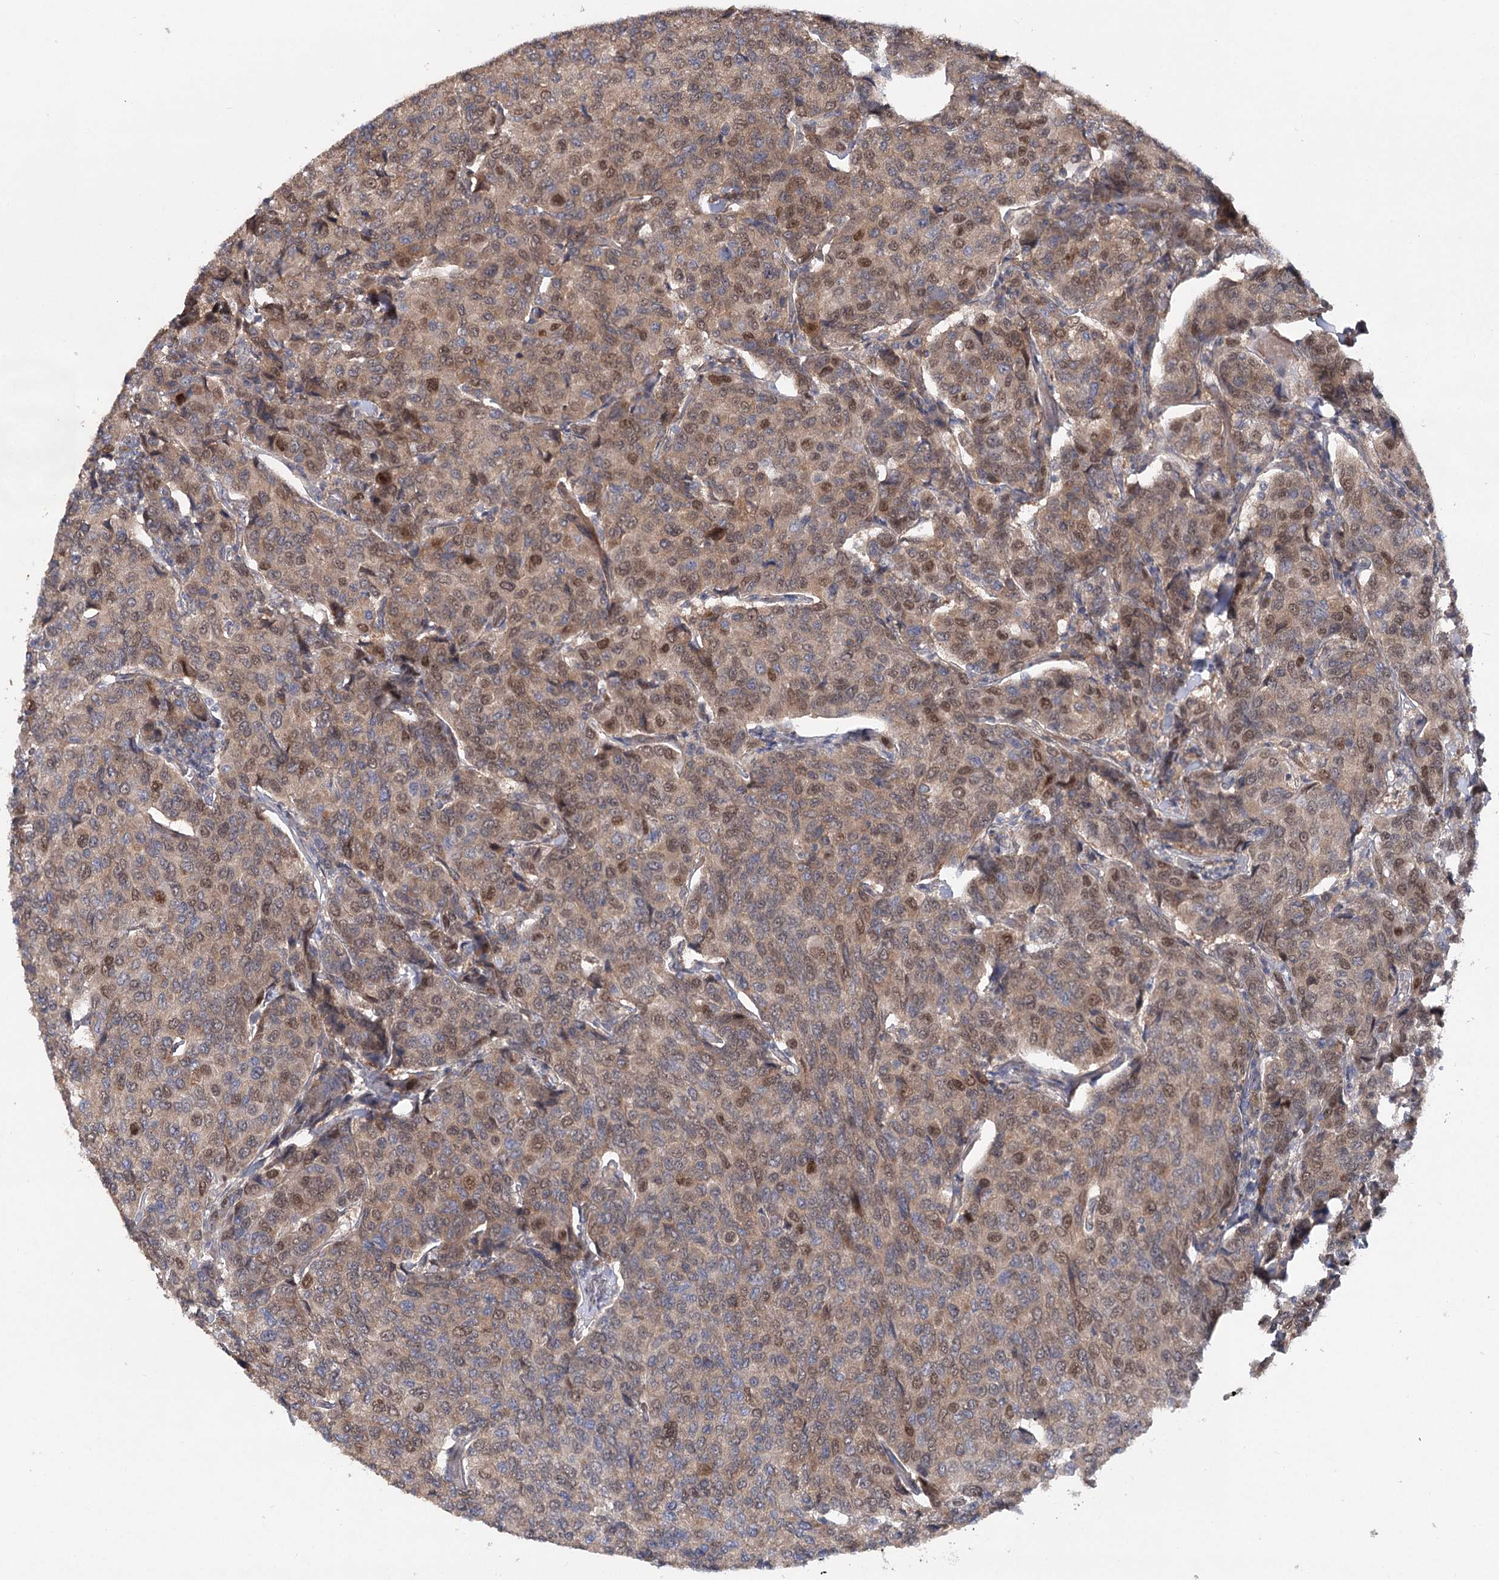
{"staining": {"intensity": "moderate", "quantity": ">75%", "location": "cytoplasmic/membranous,nuclear"}, "tissue": "breast cancer", "cell_type": "Tumor cells", "image_type": "cancer", "snomed": [{"axis": "morphology", "description": "Duct carcinoma"}, {"axis": "topography", "description": "Breast"}], "caption": "An immunohistochemistry (IHC) photomicrograph of neoplastic tissue is shown. Protein staining in brown labels moderate cytoplasmic/membranous and nuclear positivity in intraductal carcinoma (breast) within tumor cells. (brown staining indicates protein expression, while blue staining denotes nuclei).", "gene": "MAP3K13", "patient": {"sex": "female", "age": 55}}